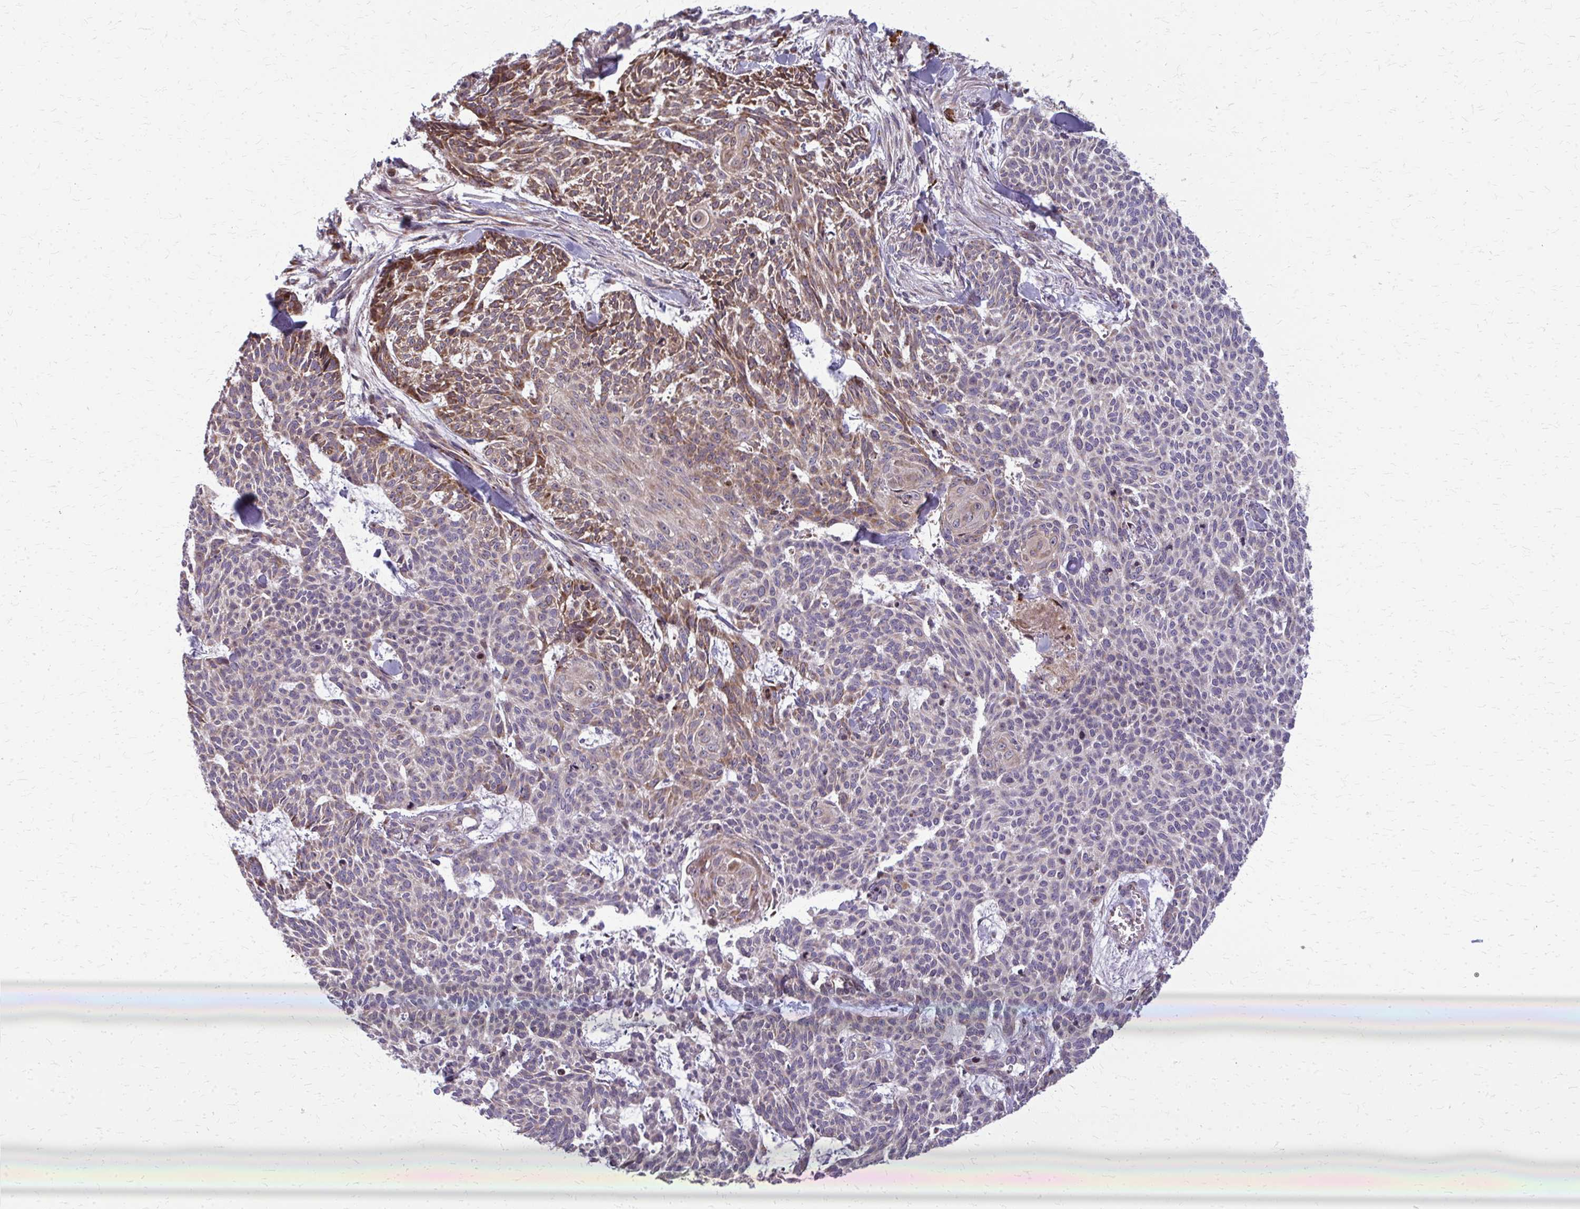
{"staining": {"intensity": "moderate", "quantity": "25%-75%", "location": "cytoplasmic/membranous"}, "tissue": "skin cancer", "cell_type": "Tumor cells", "image_type": "cancer", "snomed": [{"axis": "morphology", "description": "Basal cell carcinoma"}, {"axis": "topography", "description": "Skin"}], "caption": "High-magnification brightfield microscopy of basal cell carcinoma (skin) stained with DAB (3,3'-diaminobenzidine) (brown) and counterstained with hematoxylin (blue). tumor cells exhibit moderate cytoplasmic/membranous expression is appreciated in approximately25%-75% of cells.", "gene": "MCCC1", "patient": {"sex": "female", "age": 93}}